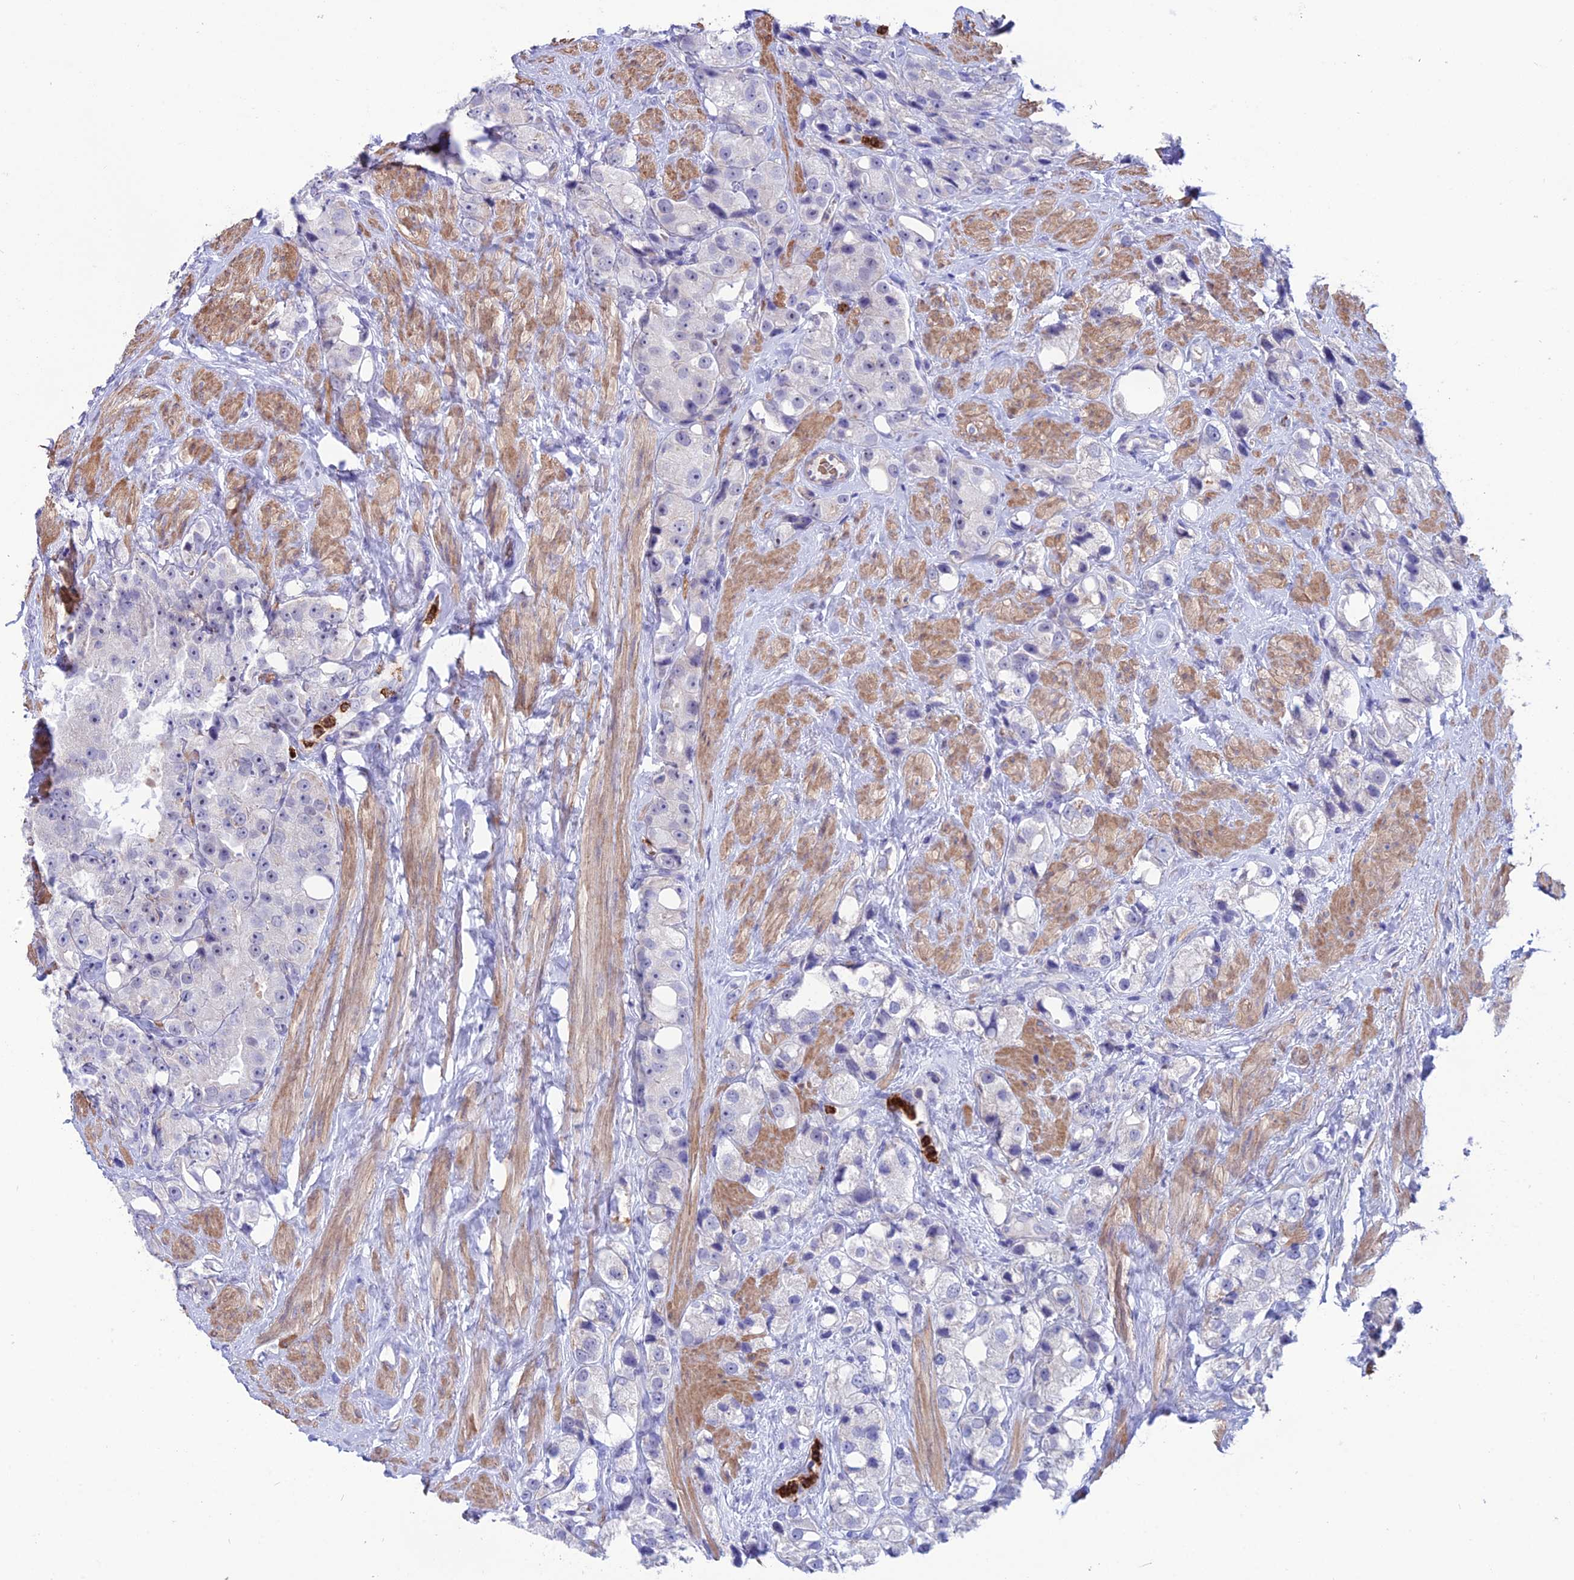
{"staining": {"intensity": "negative", "quantity": "none", "location": "none"}, "tissue": "prostate cancer", "cell_type": "Tumor cells", "image_type": "cancer", "snomed": [{"axis": "morphology", "description": "Adenocarcinoma, NOS"}, {"axis": "topography", "description": "Prostate"}], "caption": "A histopathology image of human prostate cancer is negative for staining in tumor cells. The staining was performed using DAB to visualize the protein expression in brown, while the nuclei were stained in blue with hematoxylin (Magnification: 20x).", "gene": "COL6A6", "patient": {"sex": "male", "age": 79}}